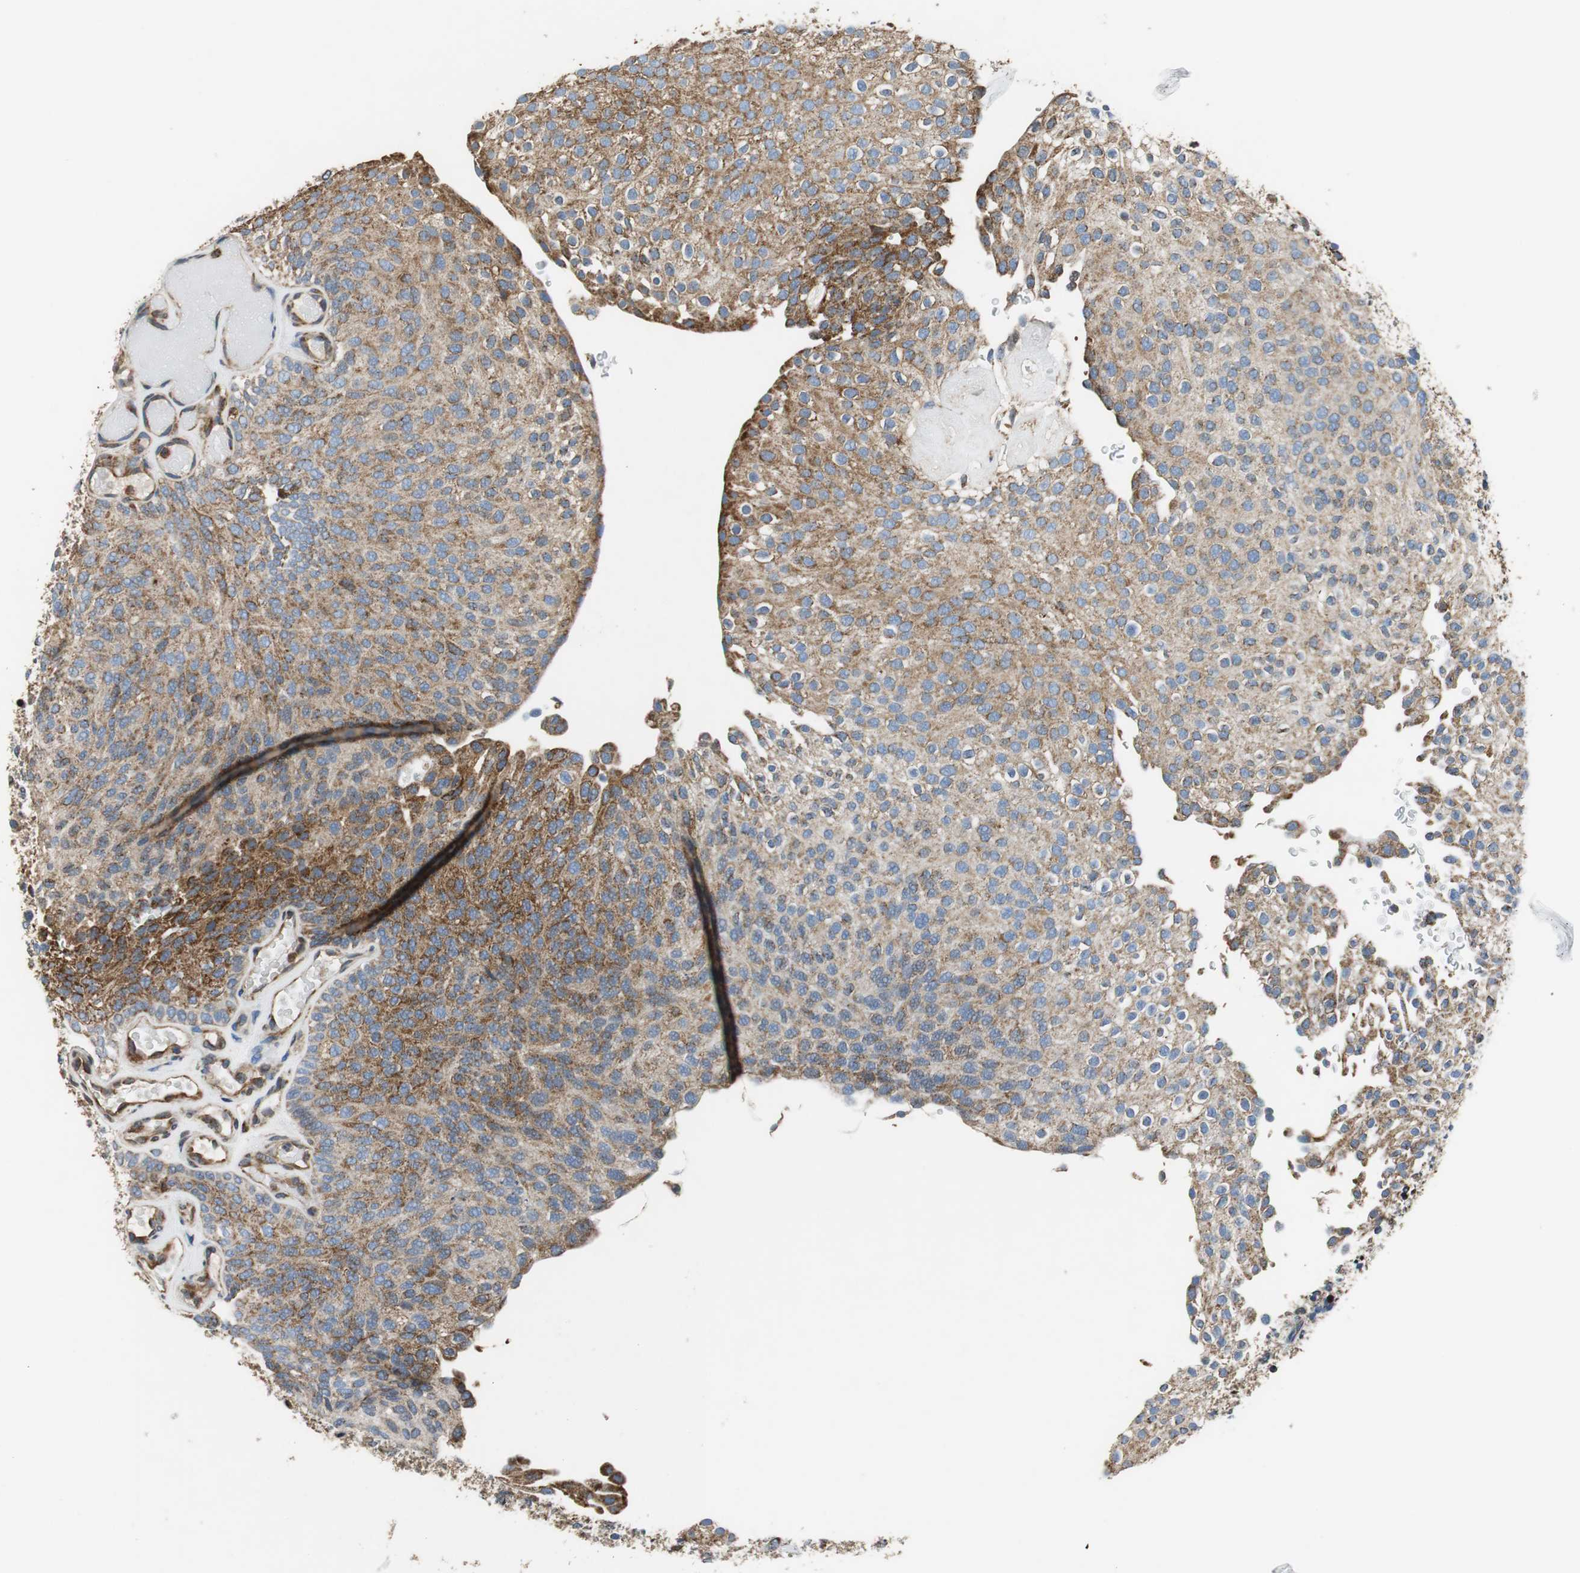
{"staining": {"intensity": "strong", "quantity": ">75%", "location": "cytoplasmic/membranous"}, "tissue": "urothelial cancer", "cell_type": "Tumor cells", "image_type": "cancer", "snomed": [{"axis": "morphology", "description": "Urothelial carcinoma, Low grade"}, {"axis": "topography", "description": "Urinary bladder"}], "caption": "Strong cytoplasmic/membranous staining for a protein is identified in about >75% of tumor cells of low-grade urothelial carcinoma using immunohistochemistry (IHC).", "gene": "GSTK1", "patient": {"sex": "male", "age": 78}}